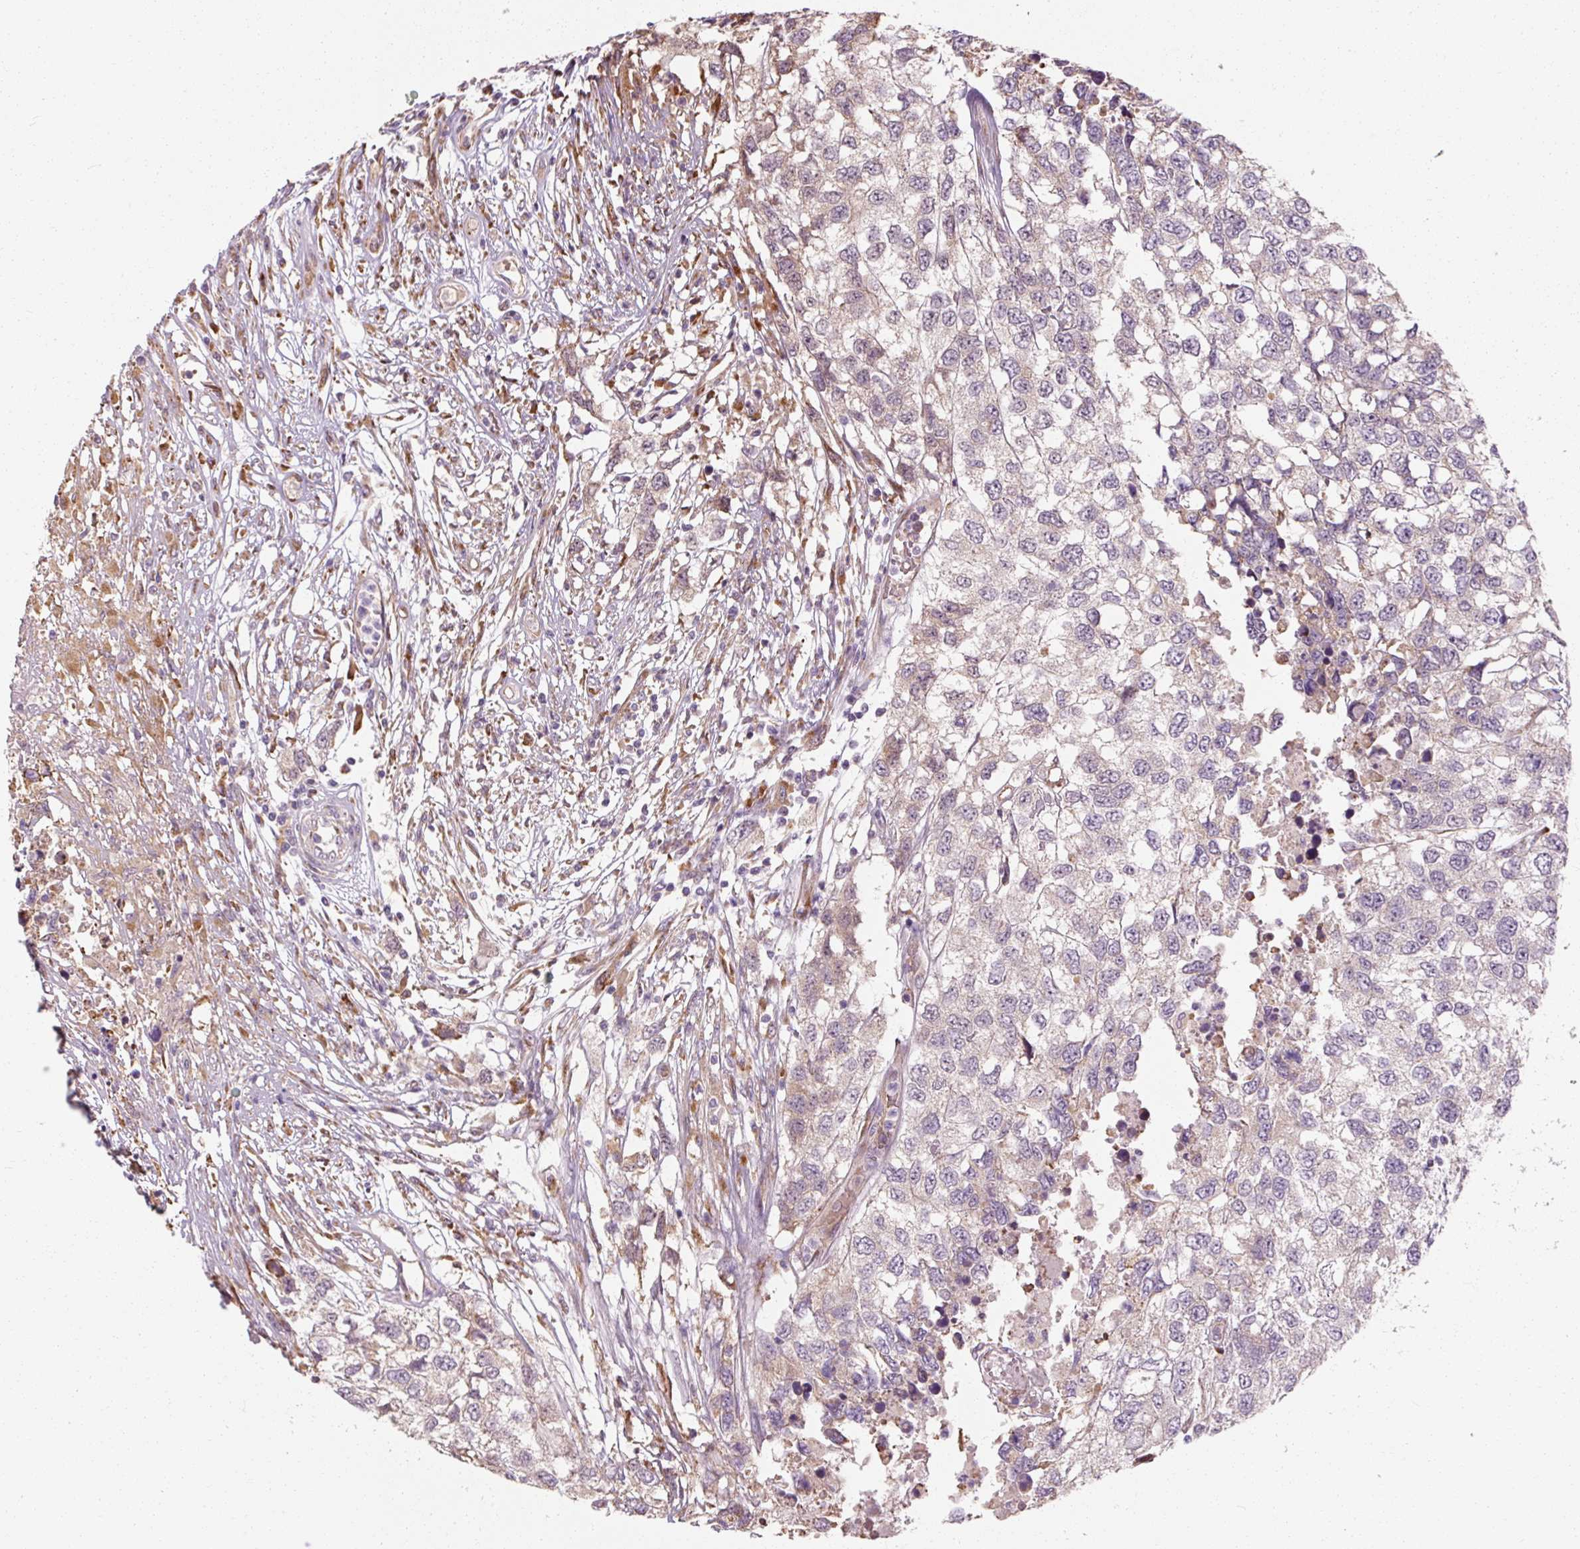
{"staining": {"intensity": "weak", "quantity": "<25%", "location": "cytoplasmic/membranous"}, "tissue": "testis cancer", "cell_type": "Tumor cells", "image_type": "cancer", "snomed": [{"axis": "morphology", "description": "Carcinoma, Embryonal, NOS"}, {"axis": "topography", "description": "Testis"}], "caption": "Immunohistochemistry image of embryonal carcinoma (testis) stained for a protein (brown), which reveals no positivity in tumor cells. (DAB (3,3'-diaminobenzidine) immunohistochemistry (IHC) with hematoxylin counter stain).", "gene": "TBC1D4", "patient": {"sex": "male", "age": 83}}